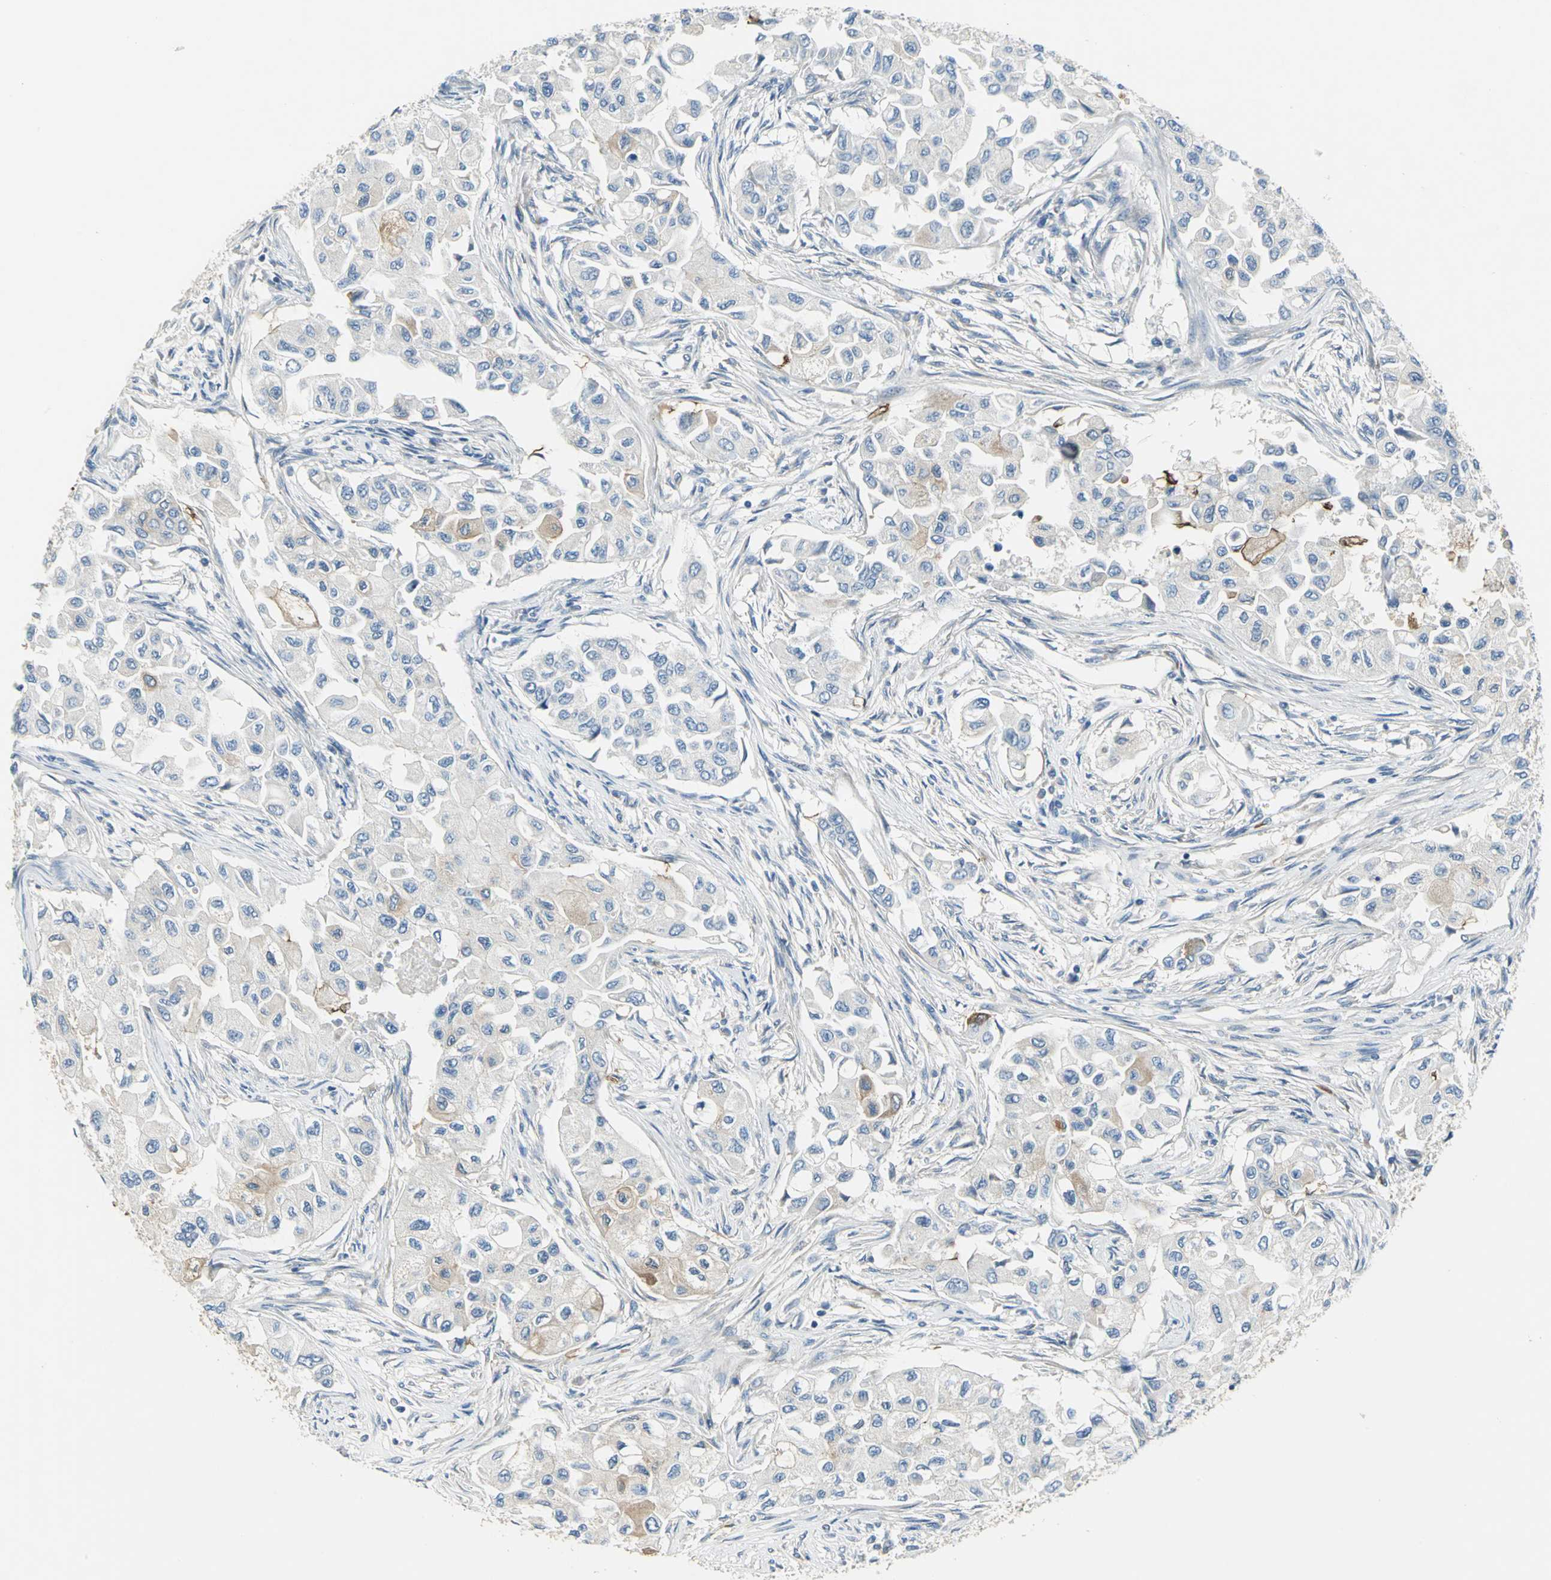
{"staining": {"intensity": "weak", "quantity": "<25%", "location": "cytoplasmic/membranous"}, "tissue": "breast cancer", "cell_type": "Tumor cells", "image_type": "cancer", "snomed": [{"axis": "morphology", "description": "Normal tissue, NOS"}, {"axis": "morphology", "description": "Duct carcinoma"}, {"axis": "topography", "description": "Breast"}], "caption": "Immunohistochemistry (IHC) of human infiltrating ductal carcinoma (breast) reveals no staining in tumor cells.", "gene": "B3GNT2", "patient": {"sex": "female", "age": 49}}